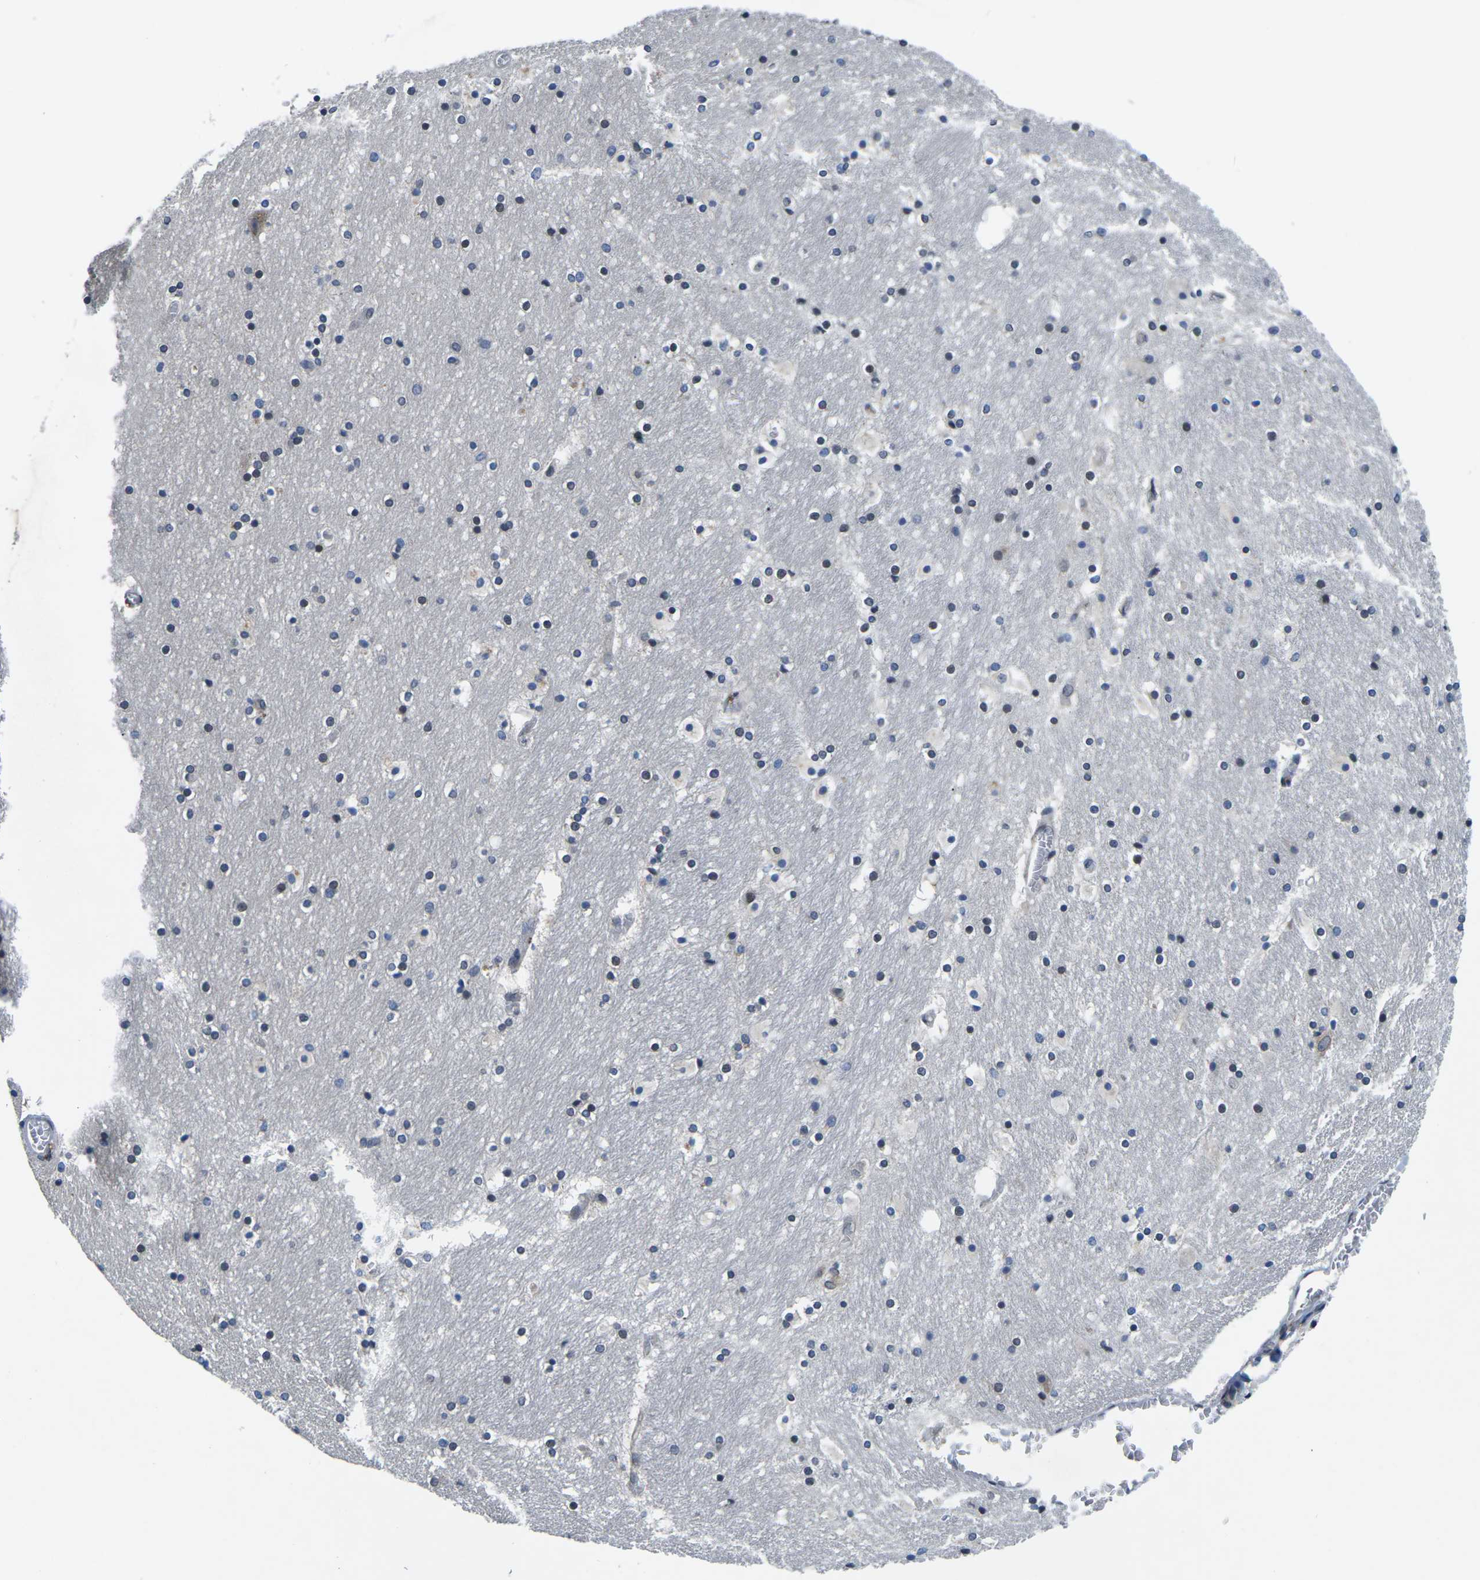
{"staining": {"intensity": "moderate", "quantity": "<25%", "location": "nuclear"}, "tissue": "hippocampus", "cell_type": "Glial cells", "image_type": "normal", "snomed": [{"axis": "morphology", "description": "Normal tissue, NOS"}, {"axis": "topography", "description": "Hippocampus"}], "caption": "Protein analysis of unremarkable hippocampus shows moderate nuclear positivity in approximately <25% of glial cells.", "gene": "SNX10", "patient": {"sex": "male", "age": 45}}